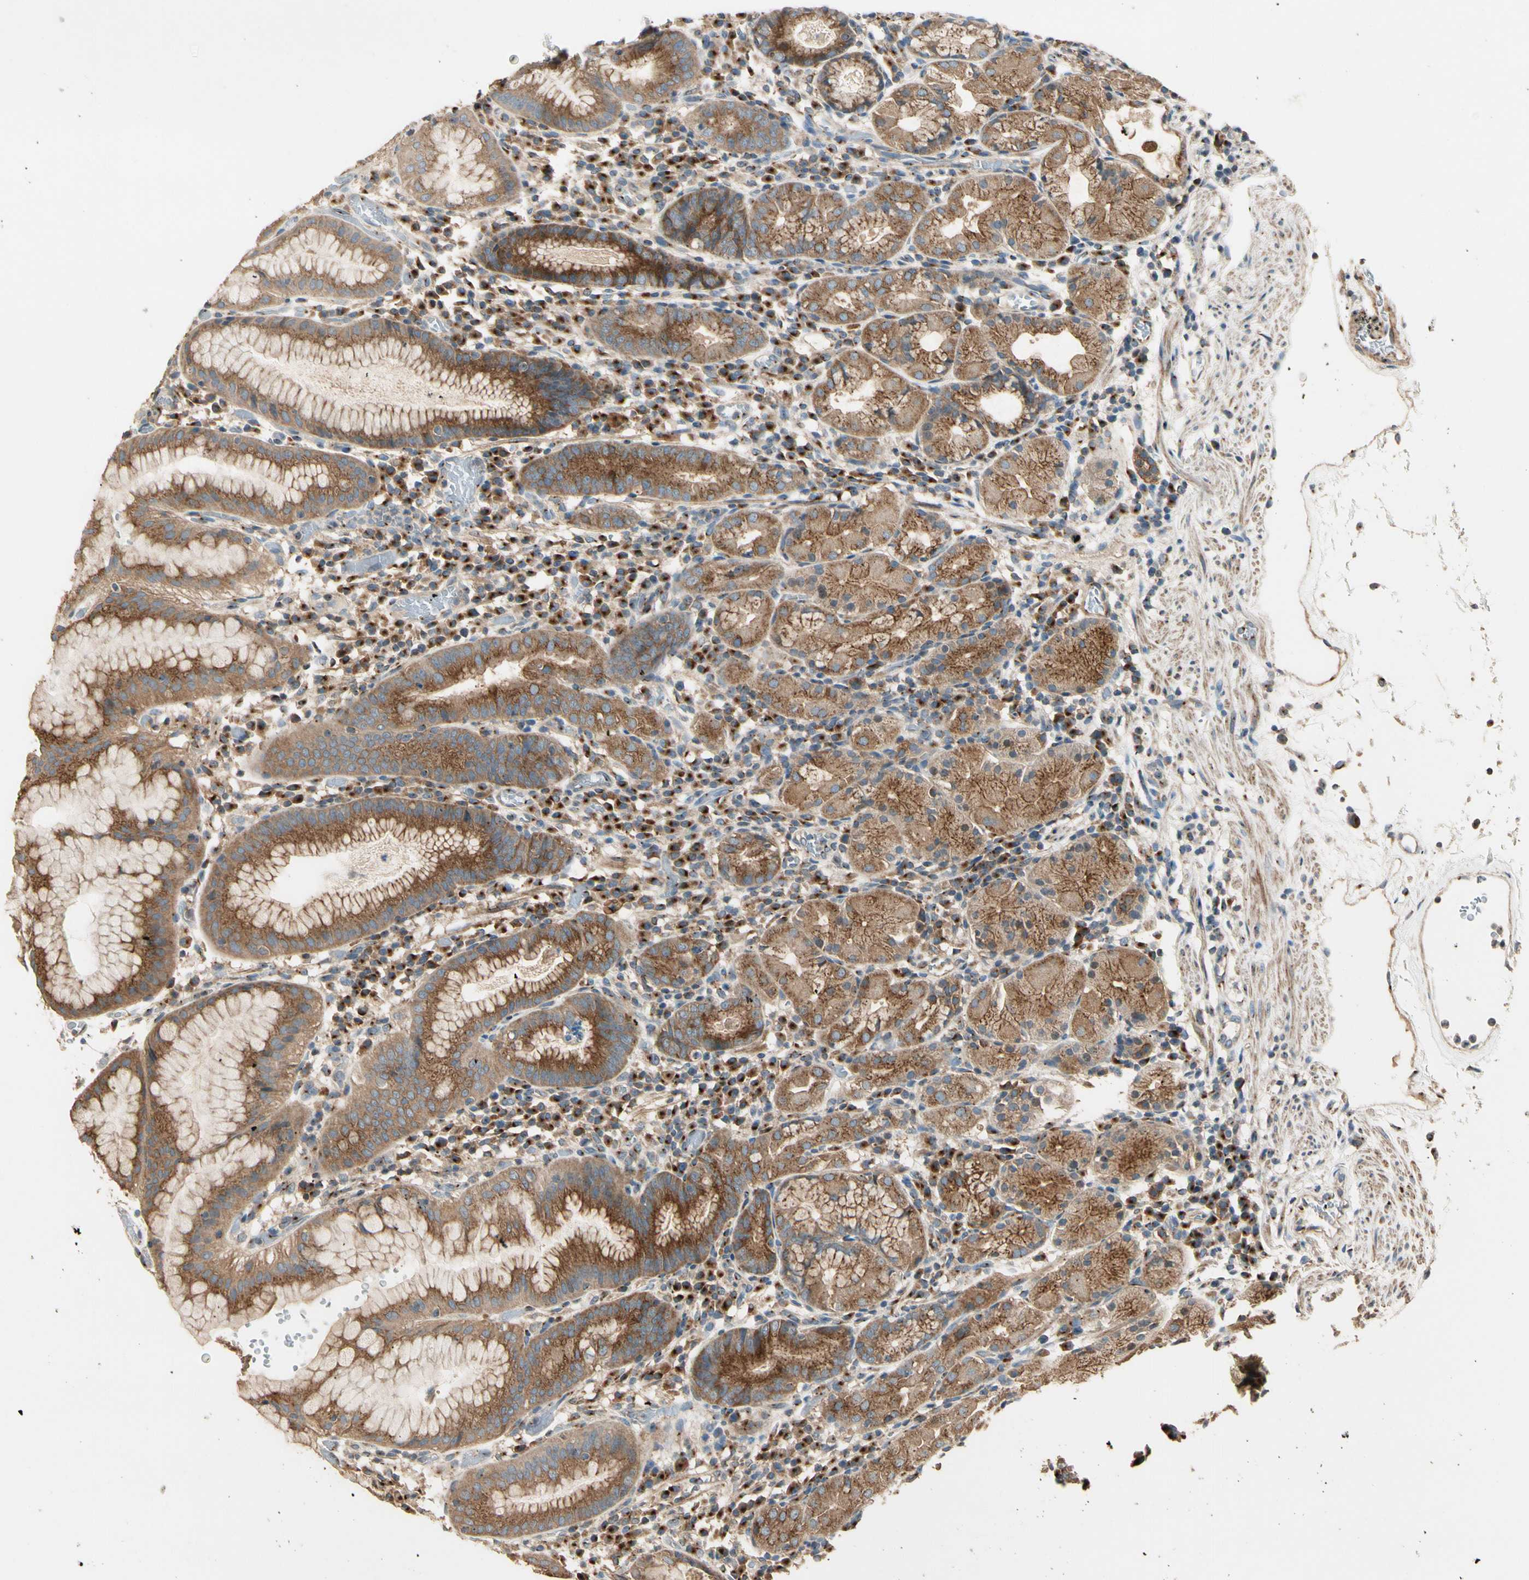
{"staining": {"intensity": "moderate", "quantity": ">75%", "location": "cytoplasmic/membranous"}, "tissue": "stomach", "cell_type": "Glandular cells", "image_type": "normal", "snomed": [{"axis": "morphology", "description": "Normal tissue, NOS"}, {"axis": "topography", "description": "Stomach"}, {"axis": "topography", "description": "Stomach, lower"}], "caption": "An IHC photomicrograph of benign tissue is shown. Protein staining in brown labels moderate cytoplasmic/membranous positivity in stomach within glandular cells. (Stains: DAB in brown, nuclei in blue, Microscopy: brightfield microscopy at high magnification).", "gene": "AKAP9", "patient": {"sex": "female", "age": 75}}